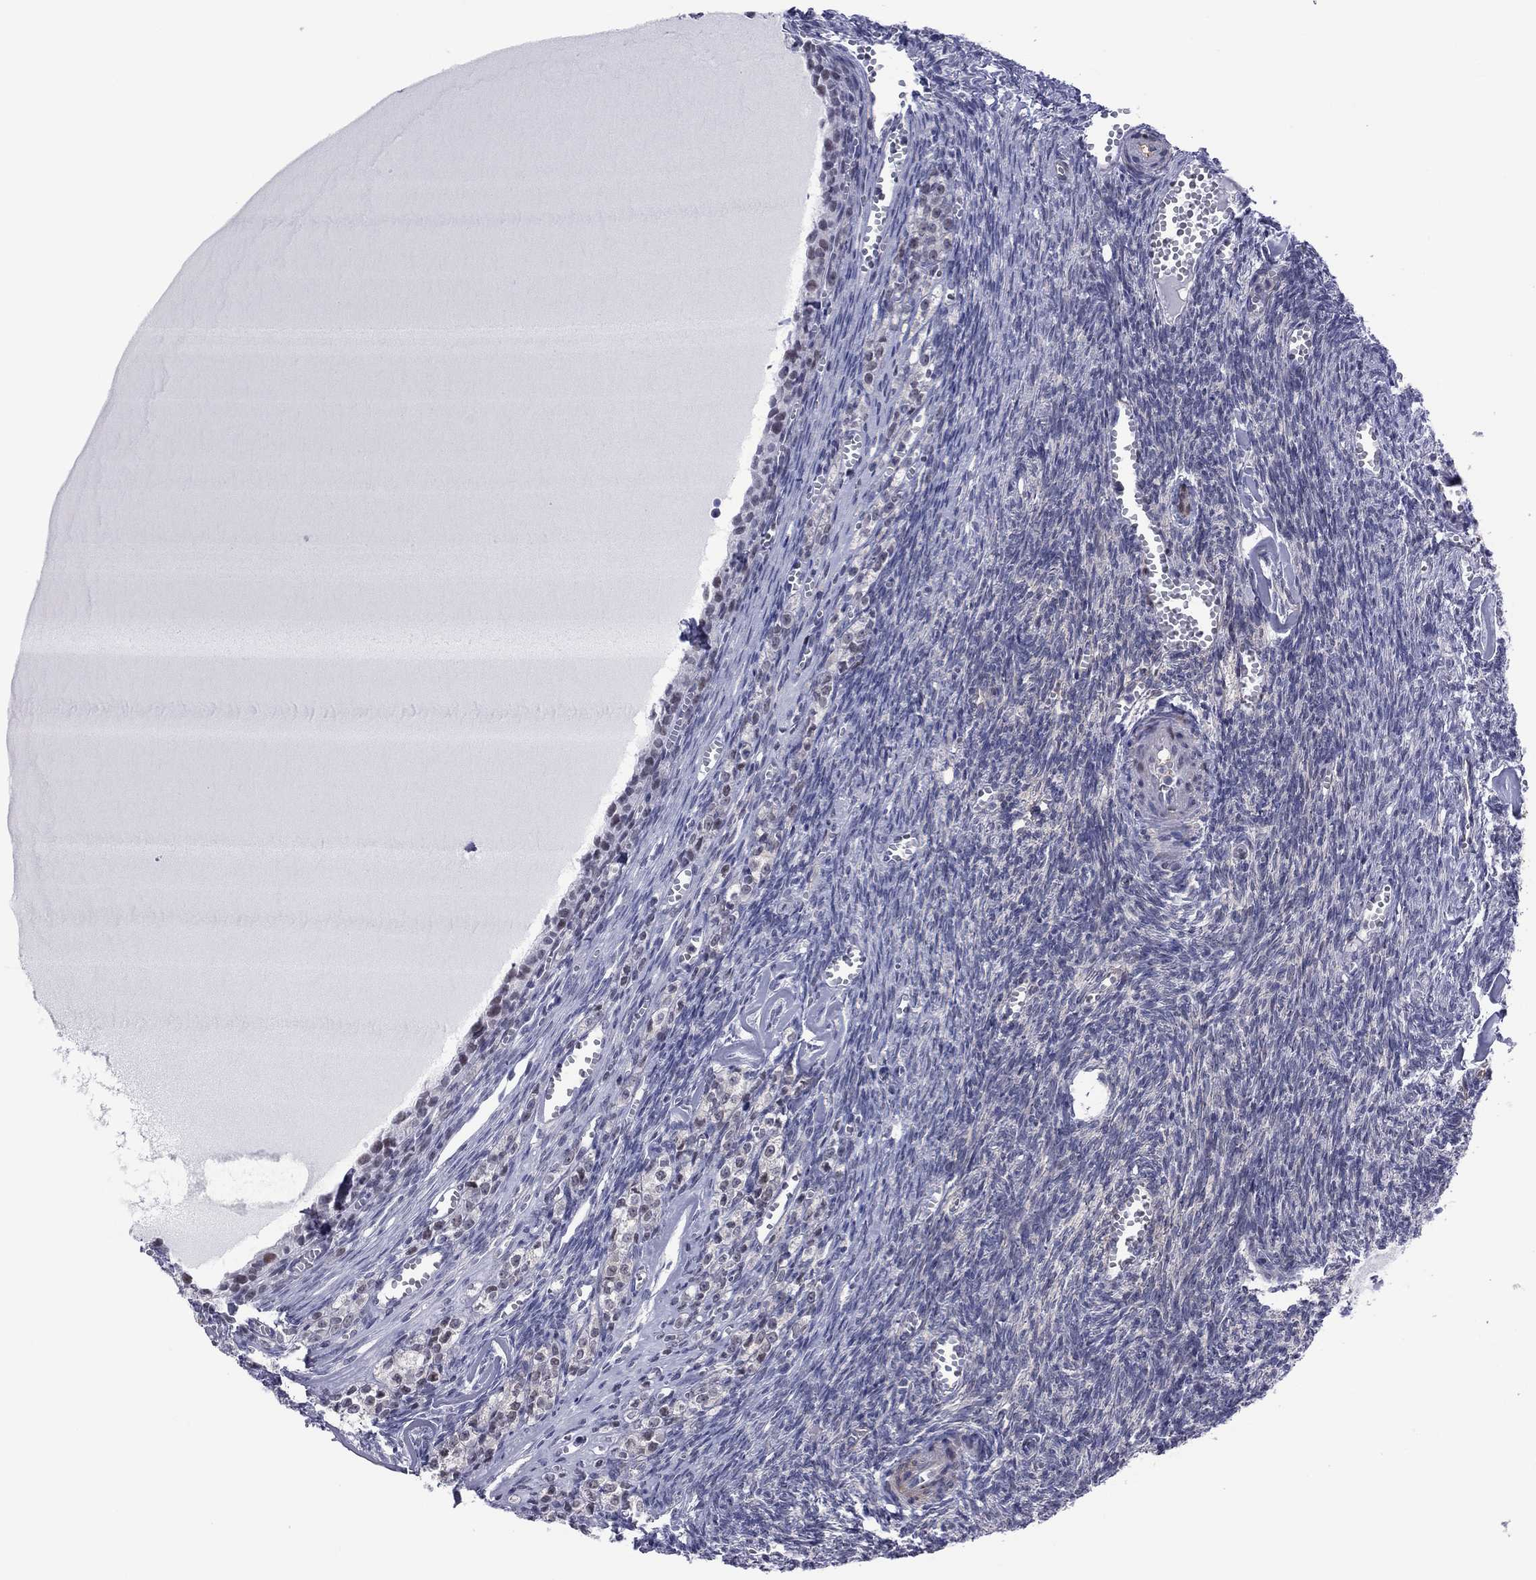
{"staining": {"intensity": "negative", "quantity": "none", "location": "none"}, "tissue": "ovary", "cell_type": "Follicle cells", "image_type": "normal", "snomed": [{"axis": "morphology", "description": "Normal tissue, NOS"}, {"axis": "topography", "description": "Ovary"}], "caption": "A high-resolution image shows IHC staining of normal ovary, which reveals no significant staining in follicle cells. (DAB immunohistochemistry visualized using brightfield microscopy, high magnification).", "gene": "POU5F2", "patient": {"sex": "female", "age": 43}}